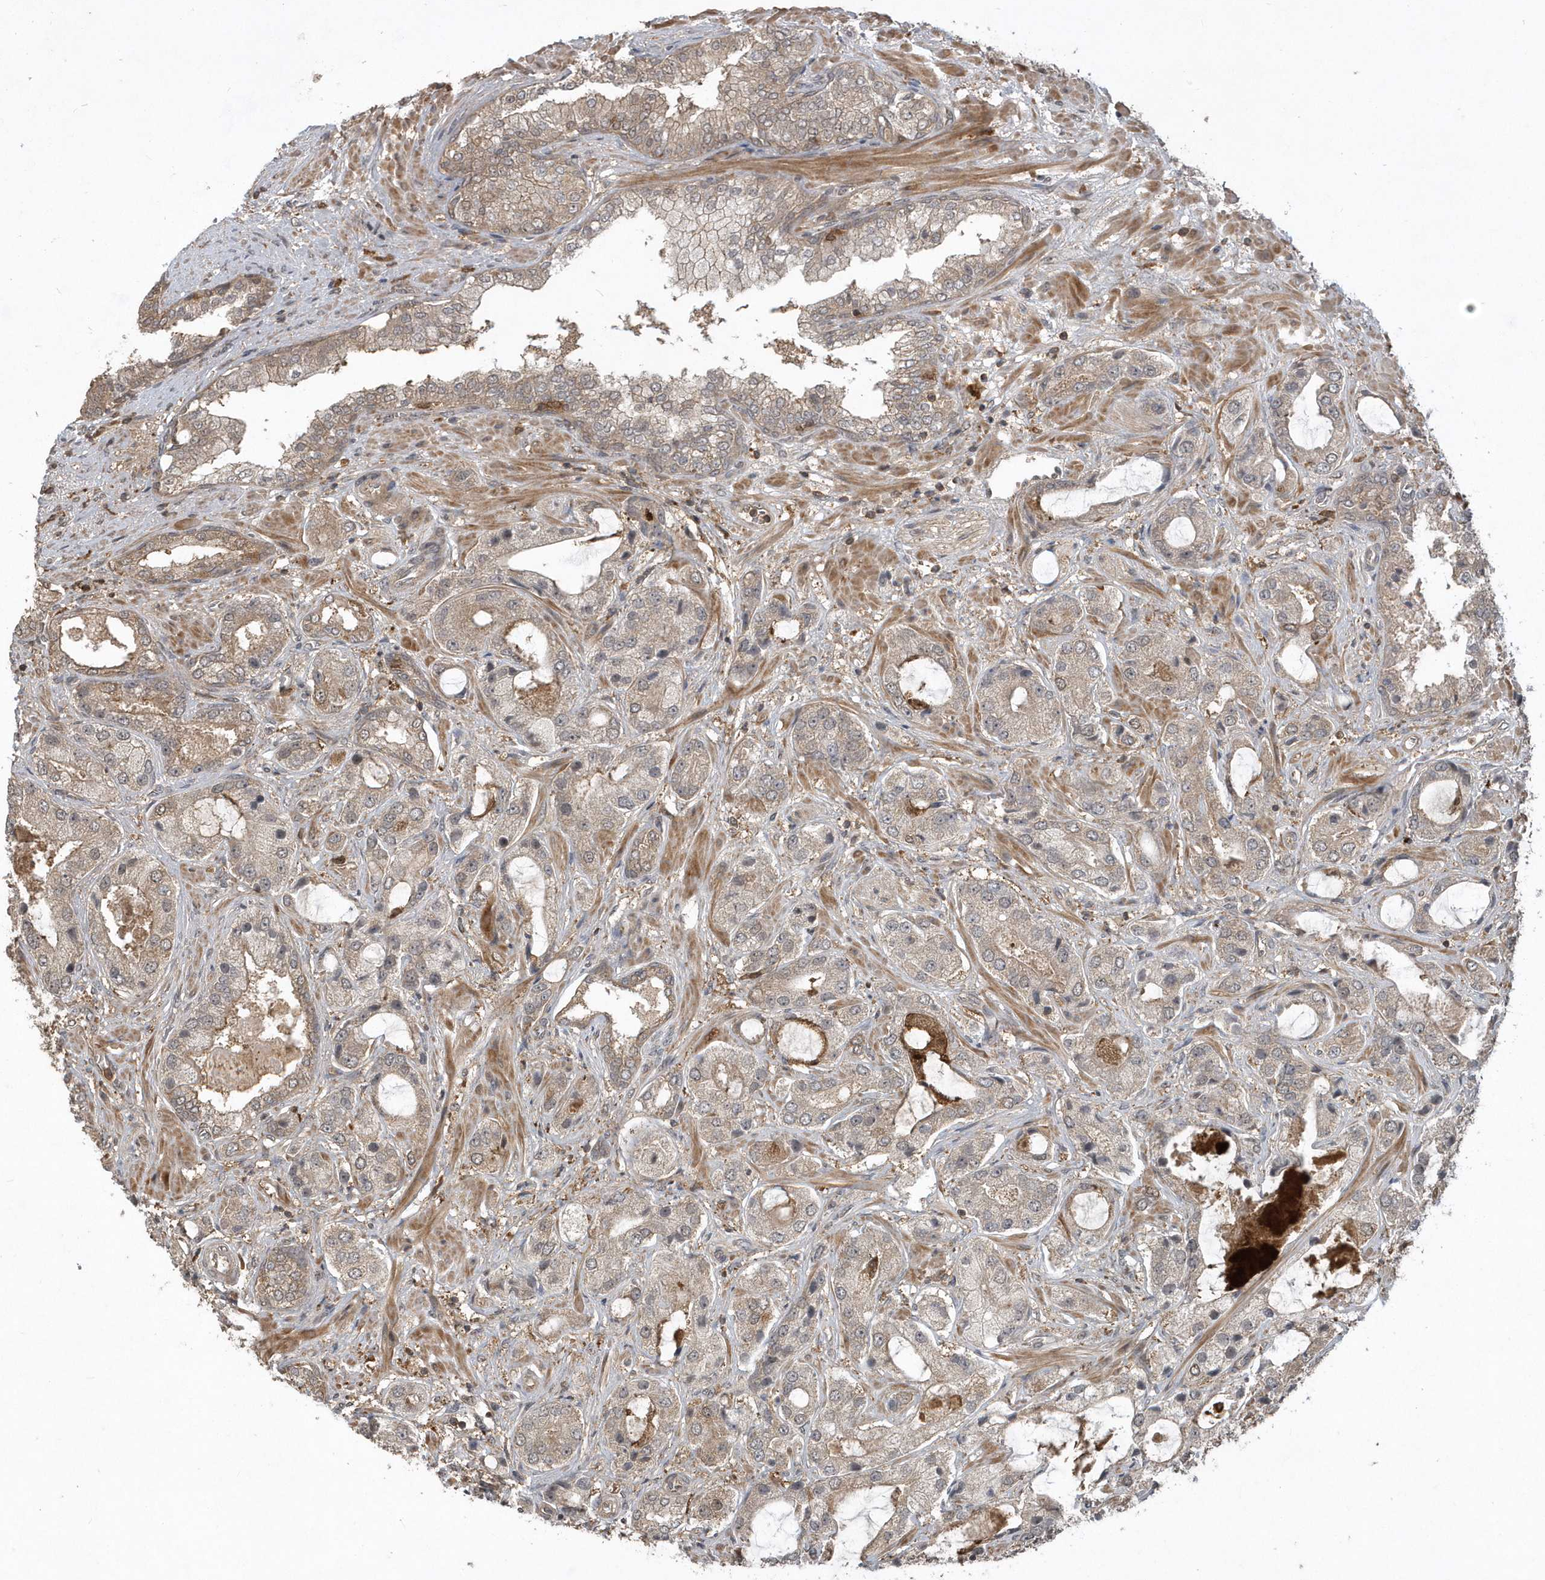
{"staining": {"intensity": "weak", "quantity": "<25%", "location": "cytoplasmic/membranous"}, "tissue": "prostate cancer", "cell_type": "Tumor cells", "image_type": "cancer", "snomed": [{"axis": "morphology", "description": "Normal tissue, NOS"}, {"axis": "morphology", "description": "Adenocarcinoma, High grade"}, {"axis": "topography", "description": "Prostate"}, {"axis": "topography", "description": "Peripheral nerve tissue"}], "caption": "There is no significant positivity in tumor cells of high-grade adenocarcinoma (prostate).", "gene": "LACC1", "patient": {"sex": "male", "age": 59}}